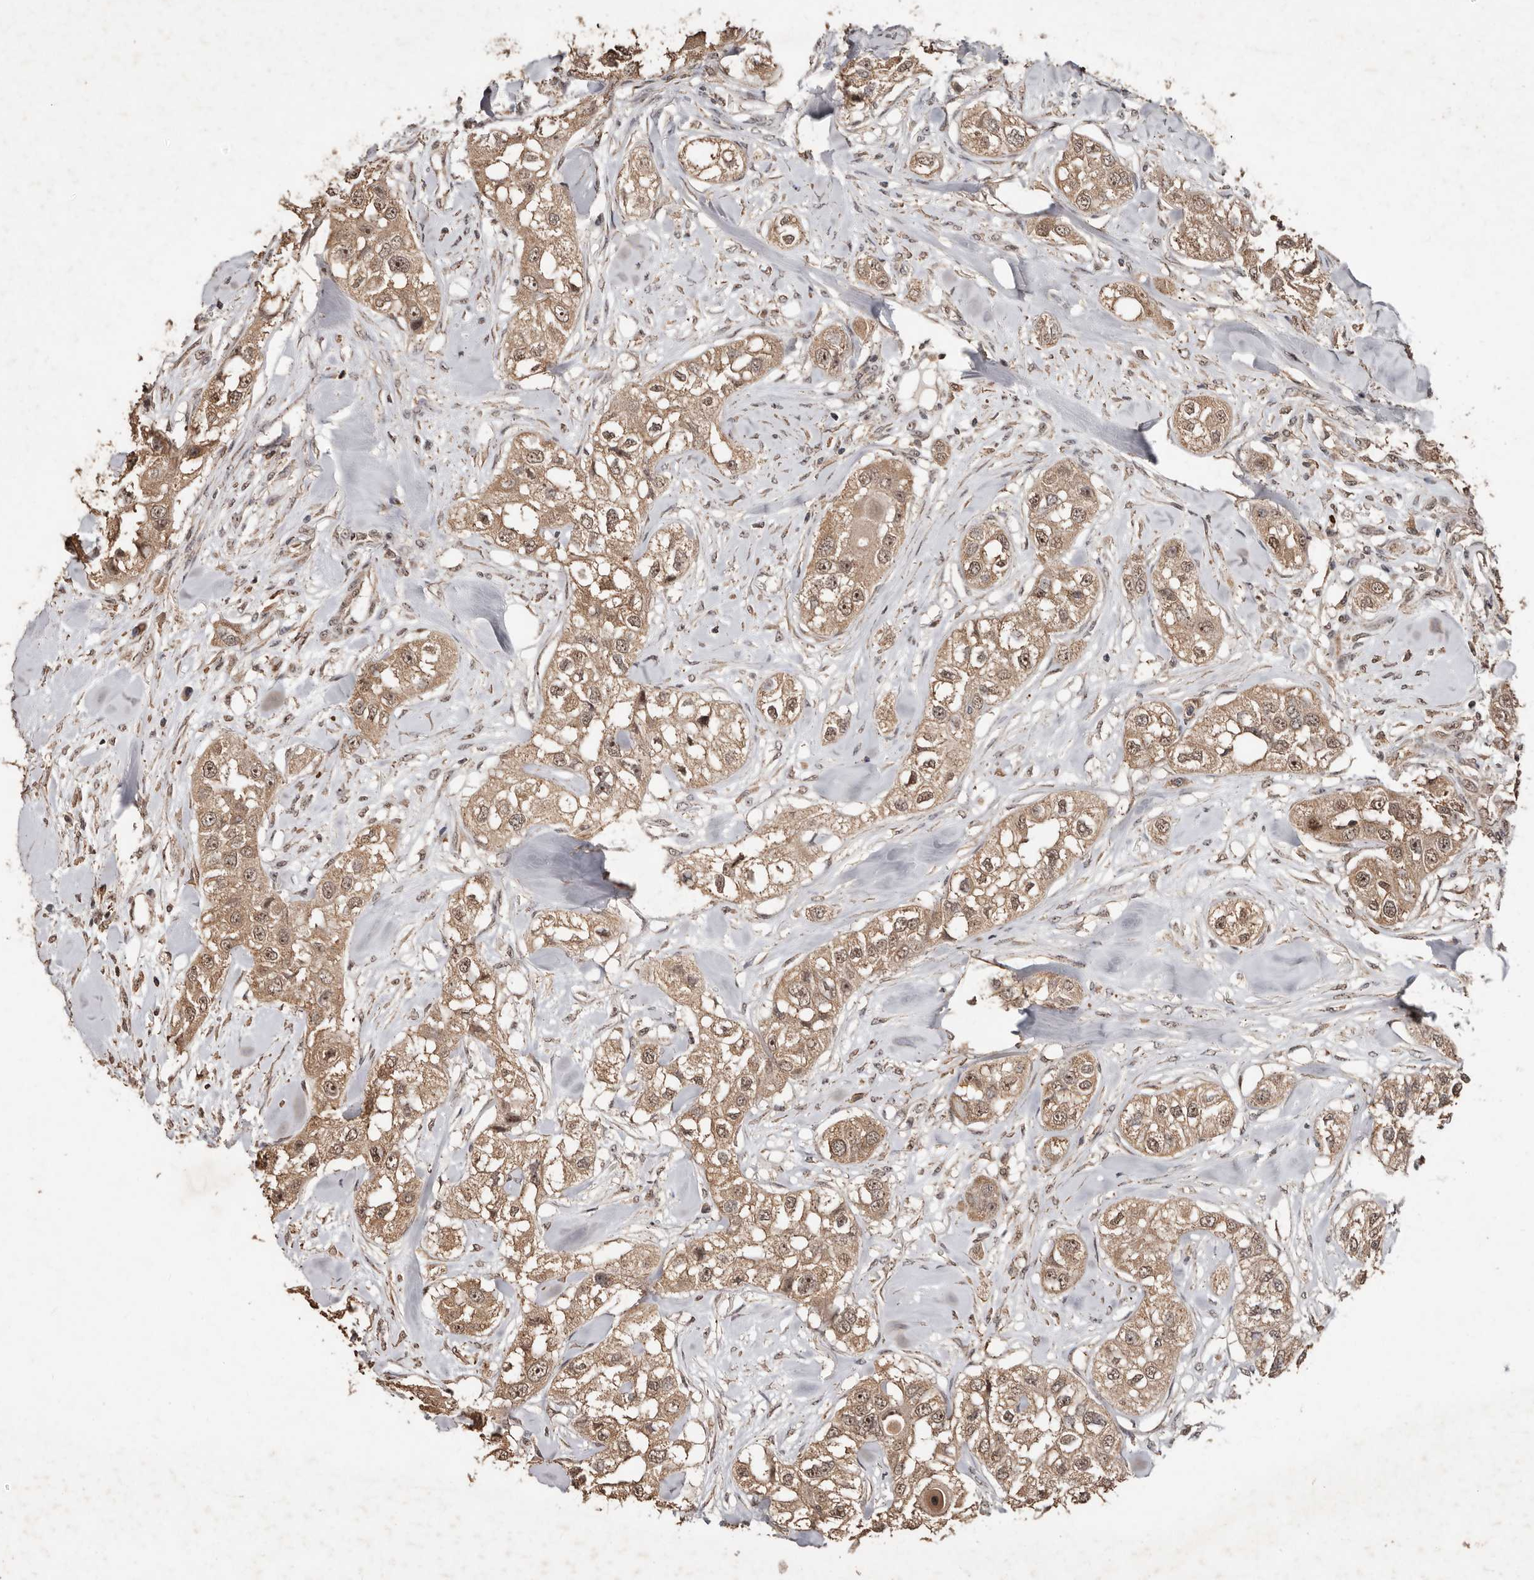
{"staining": {"intensity": "weak", "quantity": ">75%", "location": "cytoplasmic/membranous,nuclear"}, "tissue": "head and neck cancer", "cell_type": "Tumor cells", "image_type": "cancer", "snomed": [{"axis": "morphology", "description": "Normal tissue, NOS"}, {"axis": "morphology", "description": "Squamous cell carcinoma, NOS"}, {"axis": "topography", "description": "Skeletal muscle"}, {"axis": "topography", "description": "Head-Neck"}], "caption": "Head and neck cancer (squamous cell carcinoma) stained for a protein (brown) shows weak cytoplasmic/membranous and nuclear positive expression in about >75% of tumor cells.", "gene": "GRAMD2A", "patient": {"sex": "male", "age": 51}}